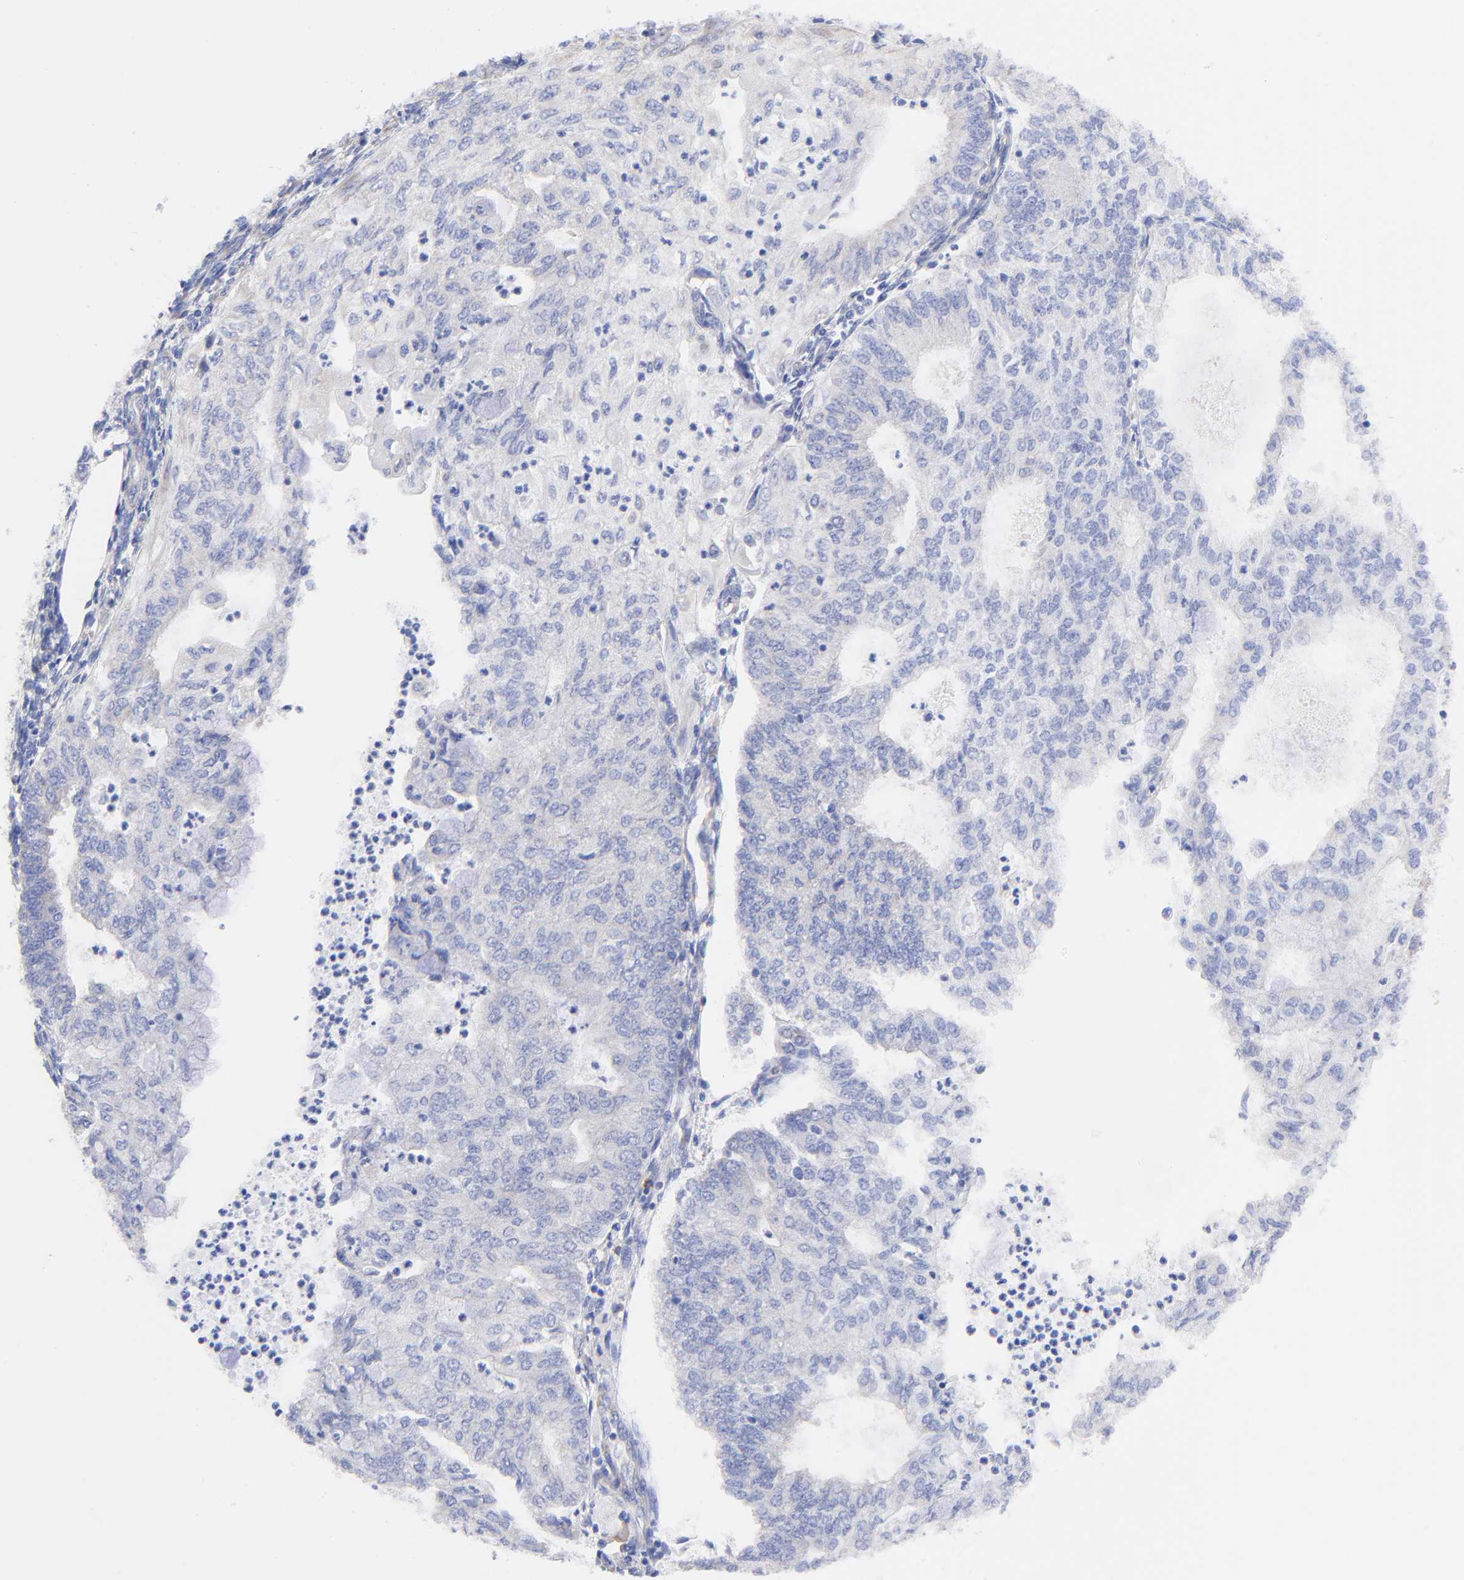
{"staining": {"intensity": "negative", "quantity": "none", "location": "none"}, "tissue": "endometrial cancer", "cell_type": "Tumor cells", "image_type": "cancer", "snomed": [{"axis": "morphology", "description": "Adenocarcinoma, NOS"}, {"axis": "topography", "description": "Endometrium"}], "caption": "There is no significant positivity in tumor cells of adenocarcinoma (endometrial).", "gene": "TNFRSF13C", "patient": {"sex": "female", "age": 59}}